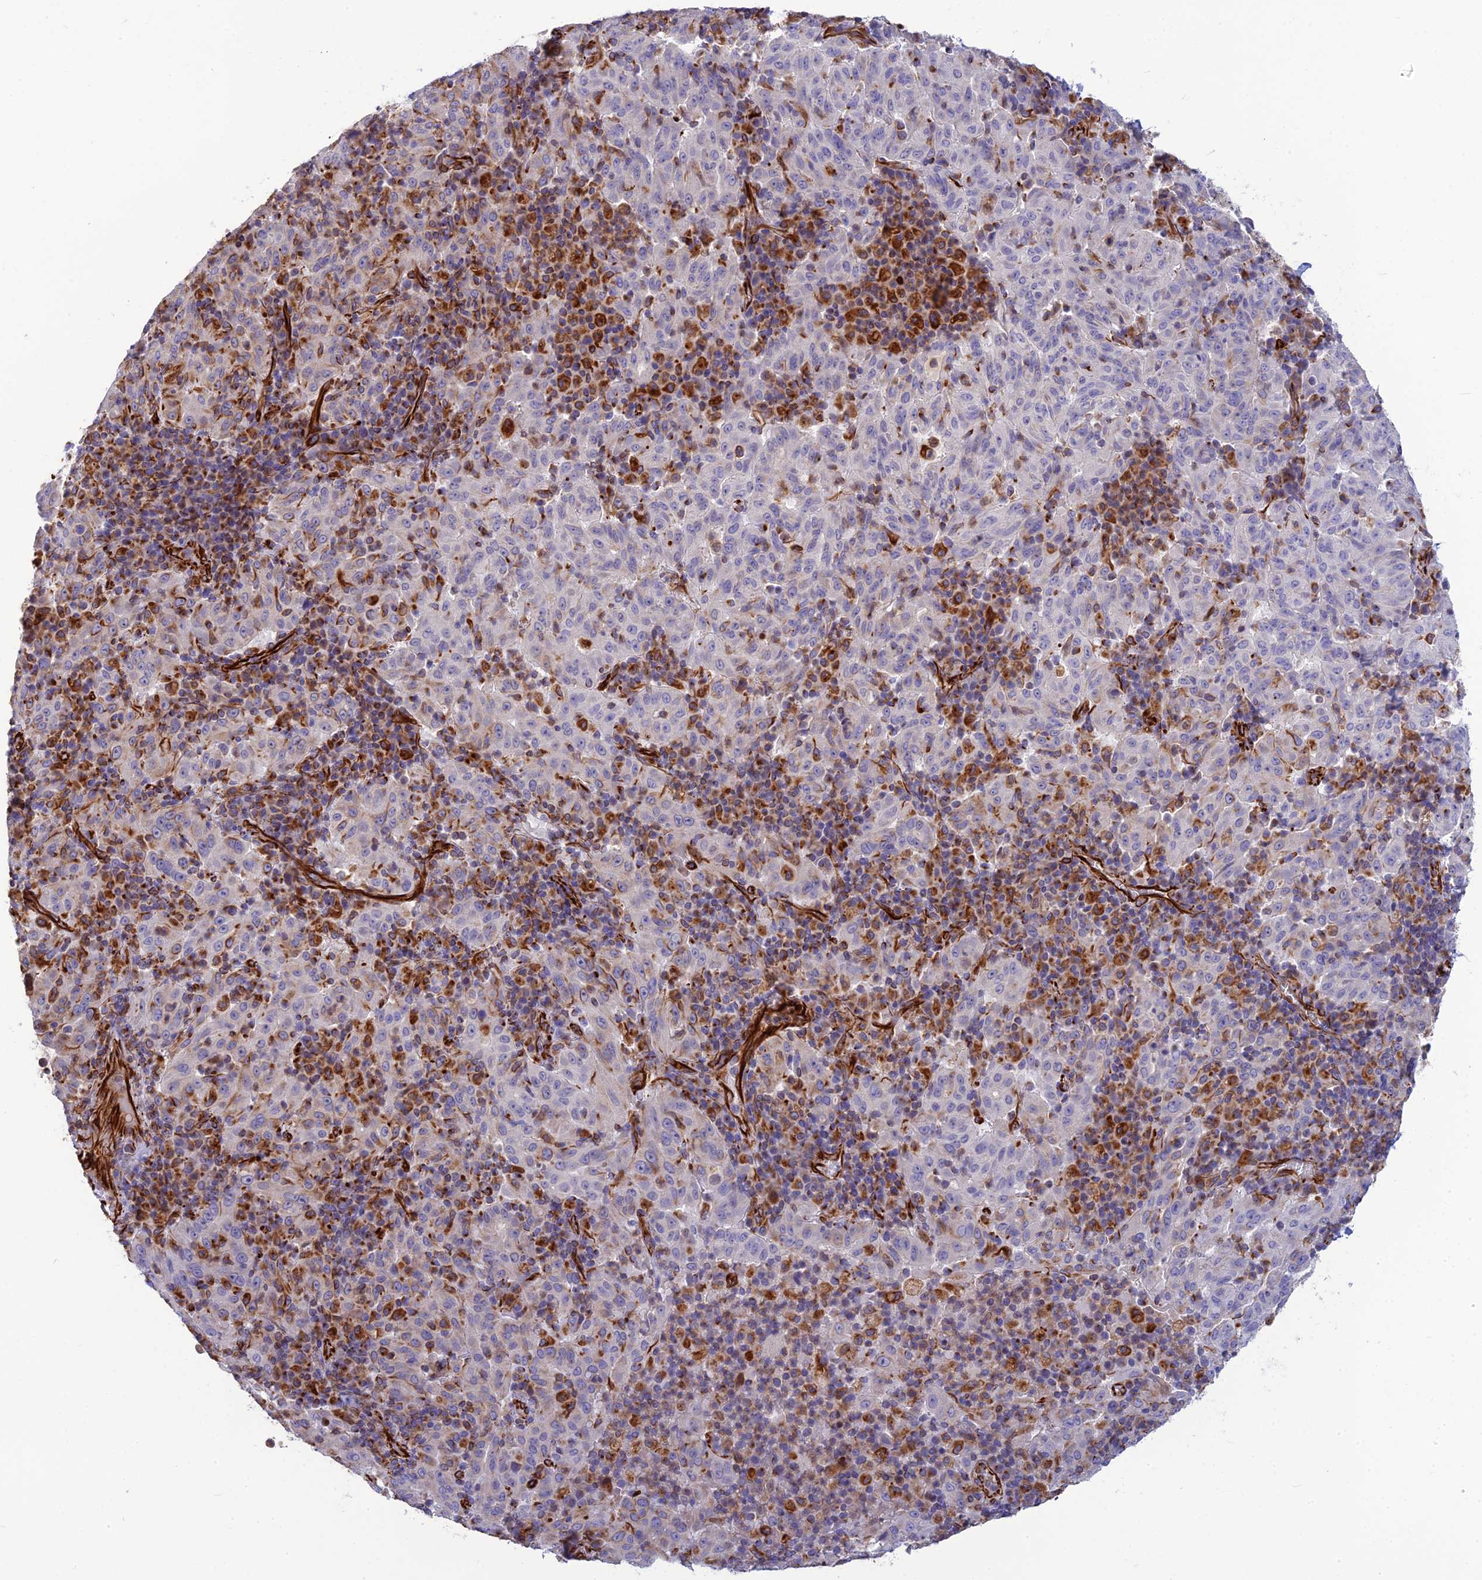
{"staining": {"intensity": "negative", "quantity": "none", "location": "none"}, "tissue": "pancreatic cancer", "cell_type": "Tumor cells", "image_type": "cancer", "snomed": [{"axis": "morphology", "description": "Adenocarcinoma, NOS"}, {"axis": "topography", "description": "Pancreas"}], "caption": "Tumor cells show no significant protein staining in pancreatic cancer.", "gene": "FBXL20", "patient": {"sex": "male", "age": 63}}